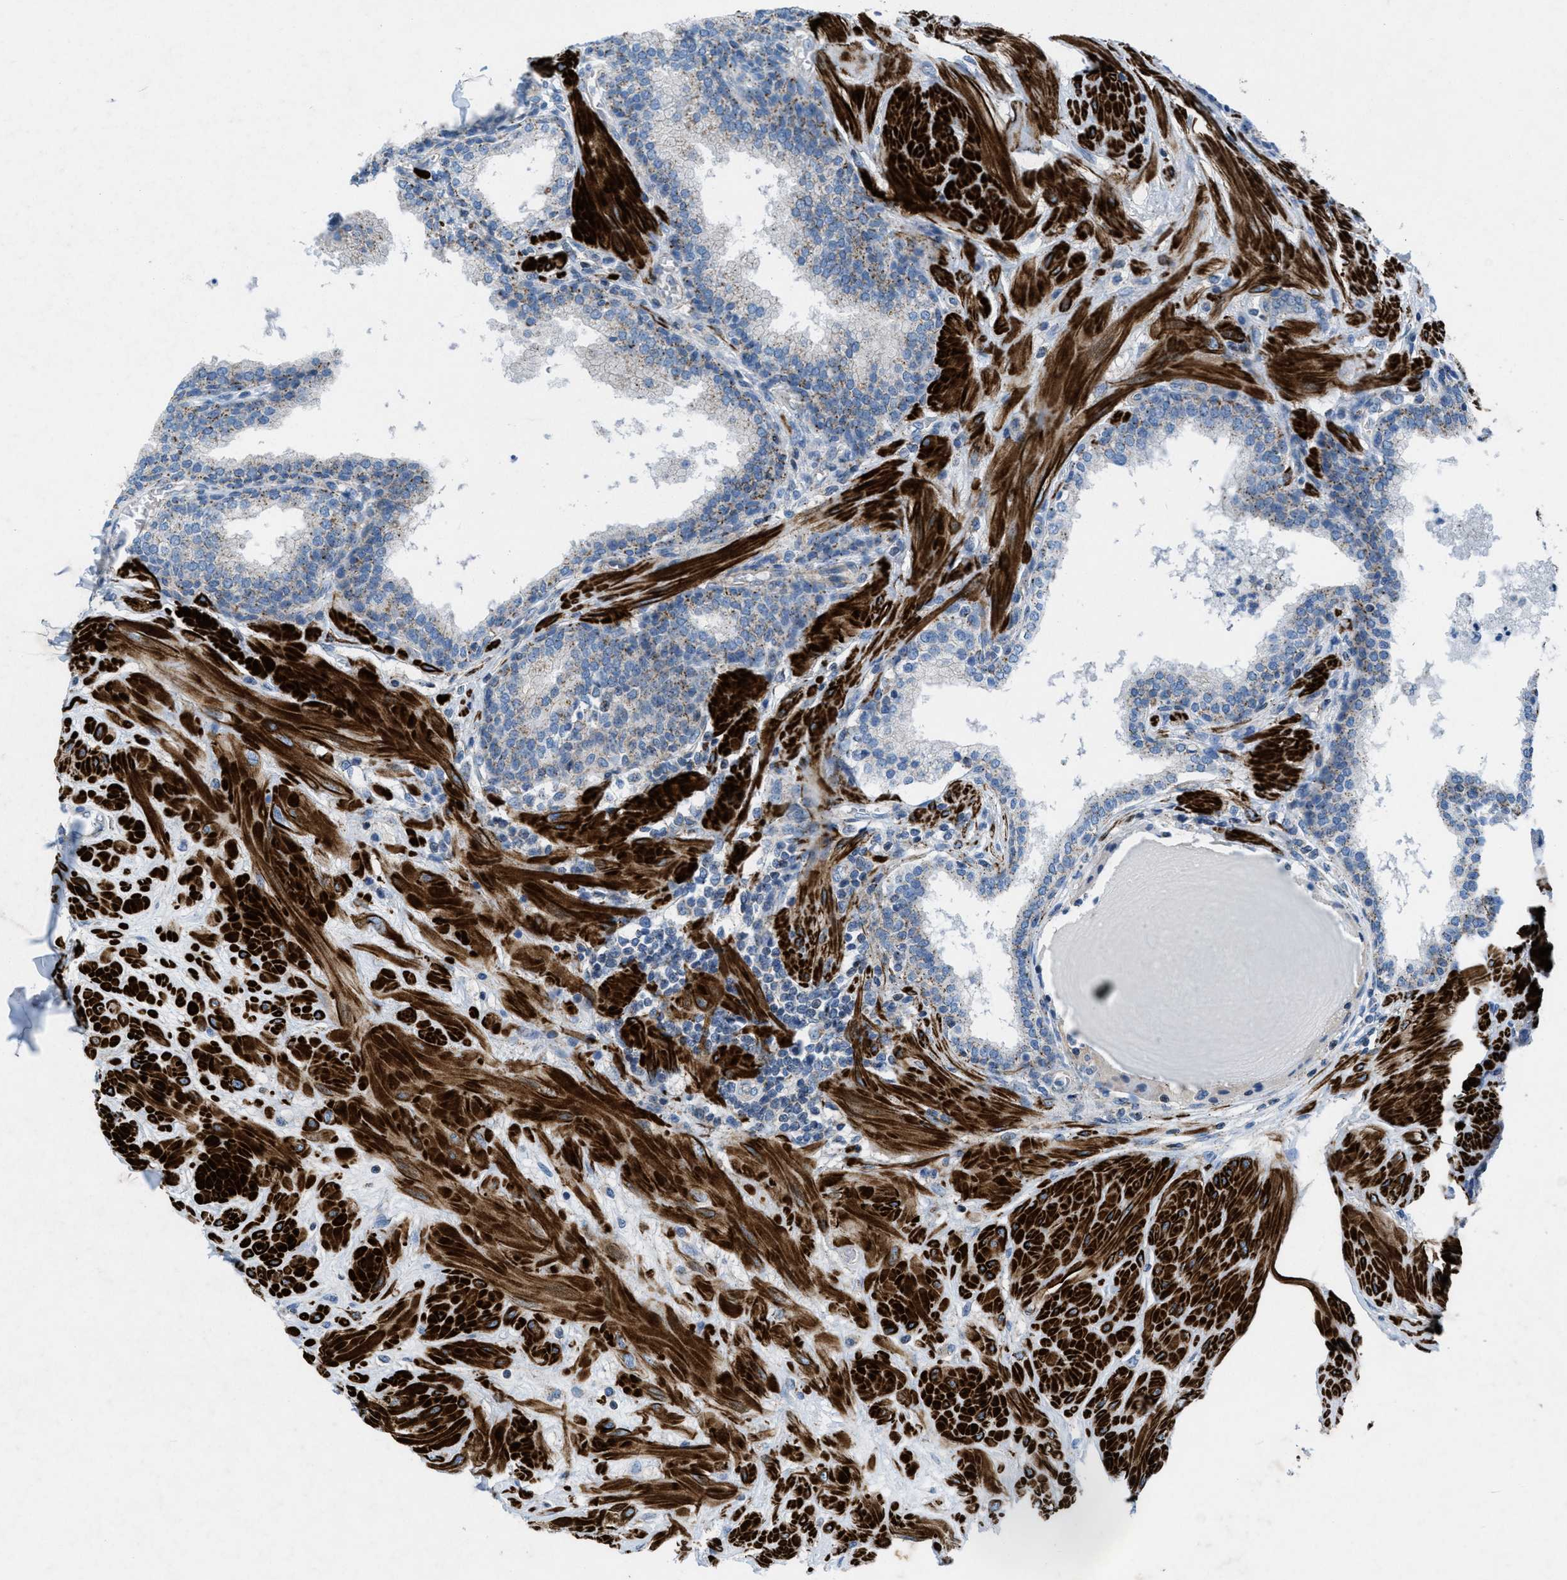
{"staining": {"intensity": "weak", "quantity": ">75%", "location": "cytoplasmic/membranous"}, "tissue": "prostate", "cell_type": "Glandular cells", "image_type": "normal", "snomed": [{"axis": "morphology", "description": "Normal tissue, NOS"}, {"axis": "topography", "description": "Prostate"}], "caption": "About >75% of glandular cells in normal prostate demonstrate weak cytoplasmic/membranous protein positivity as visualized by brown immunohistochemical staining.", "gene": "MFSD13A", "patient": {"sex": "male", "age": 51}}